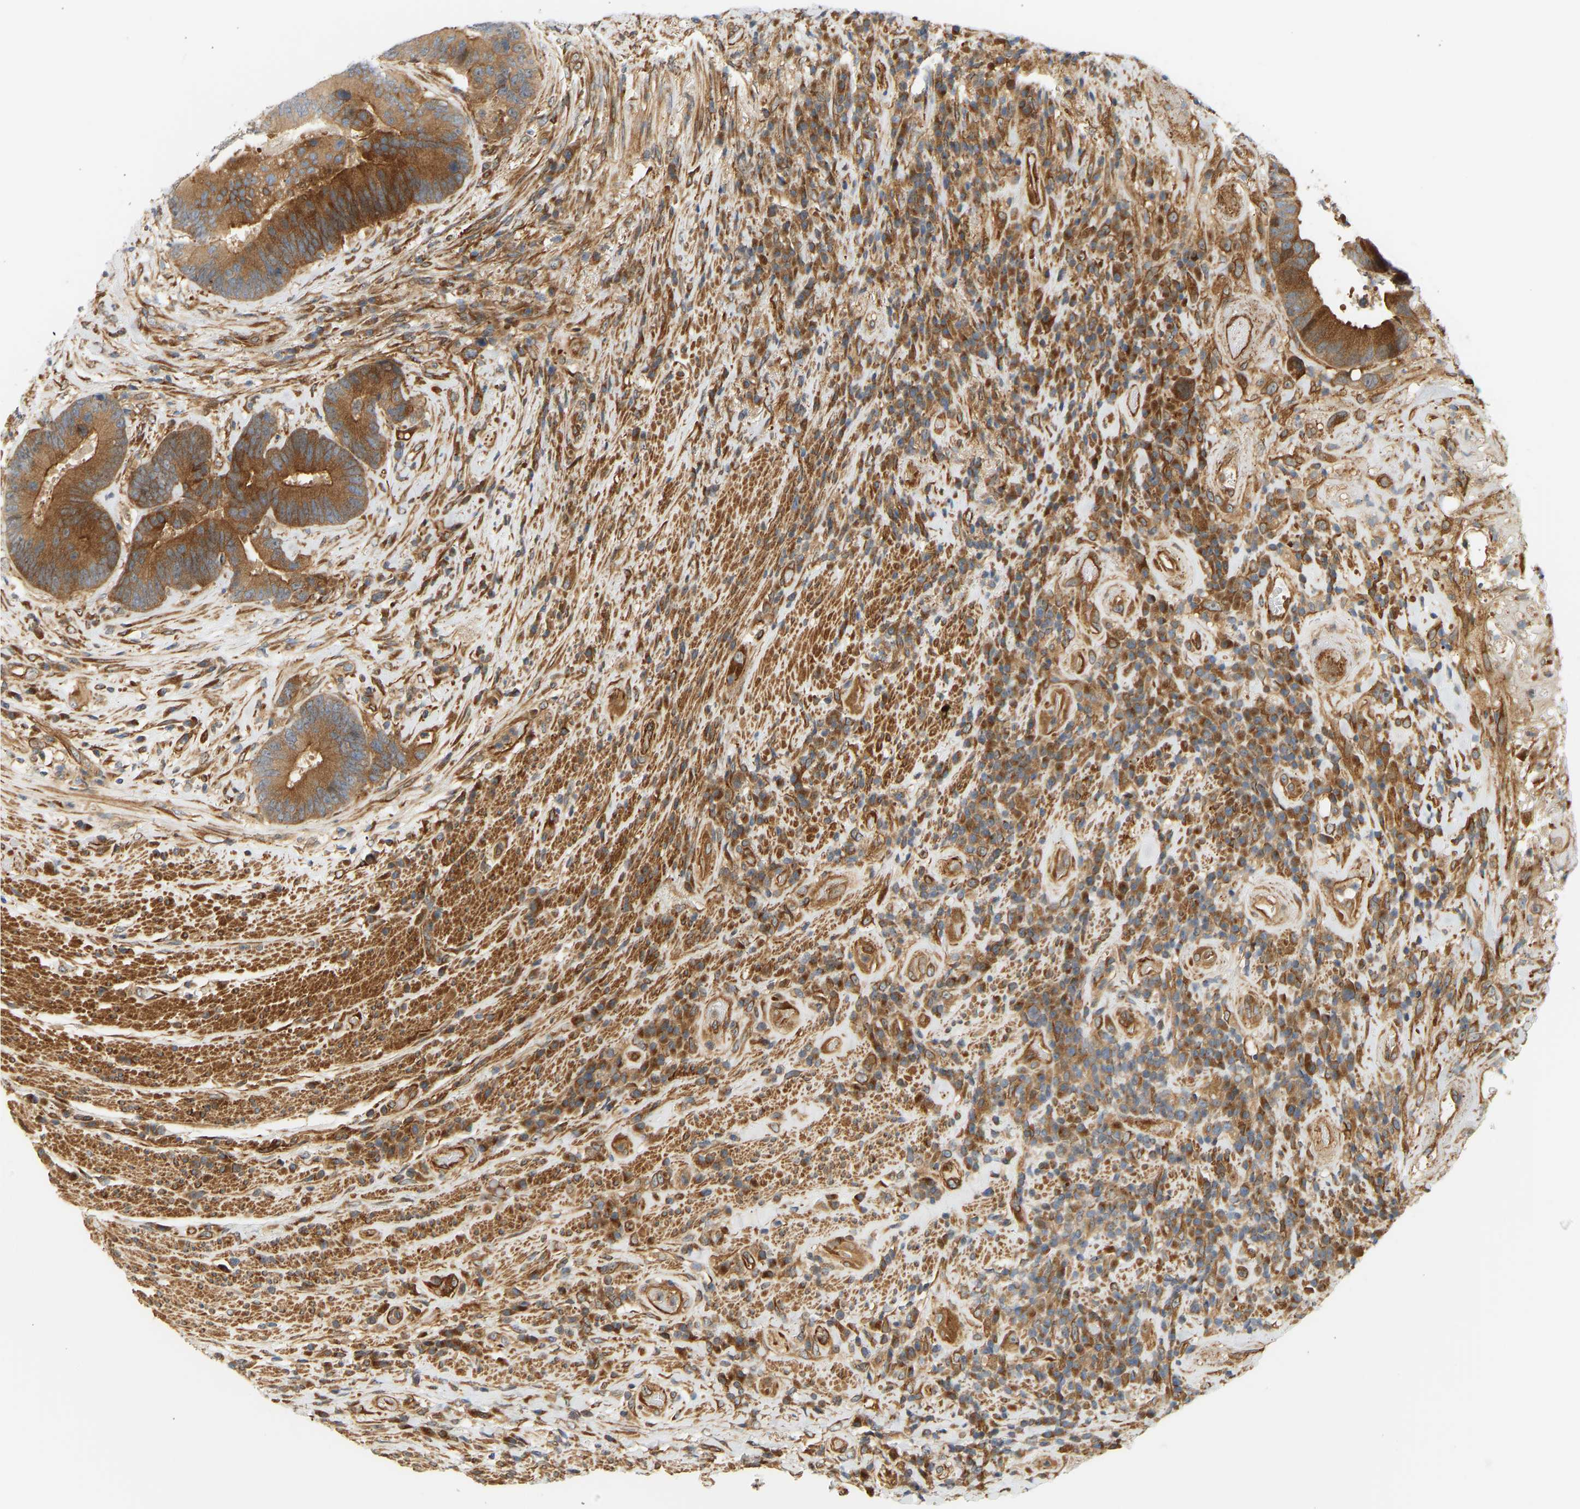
{"staining": {"intensity": "strong", "quantity": ">75%", "location": "cytoplasmic/membranous"}, "tissue": "colorectal cancer", "cell_type": "Tumor cells", "image_type": "cancer", "snomed": [{"axis": "morphology", "description": "Adenocarcinoma, NOS"}, {"axis": "topography", "description": "Rectum"}], "caption": "This is an image of immunohistochemistry (IHC) staining of colorectal adenocarcinoma, which shows strong expression in the cytoplasmic/membranous of tumor cells.", "gene": "CEP57", "patient": {"sex": "female", "age": 89}}